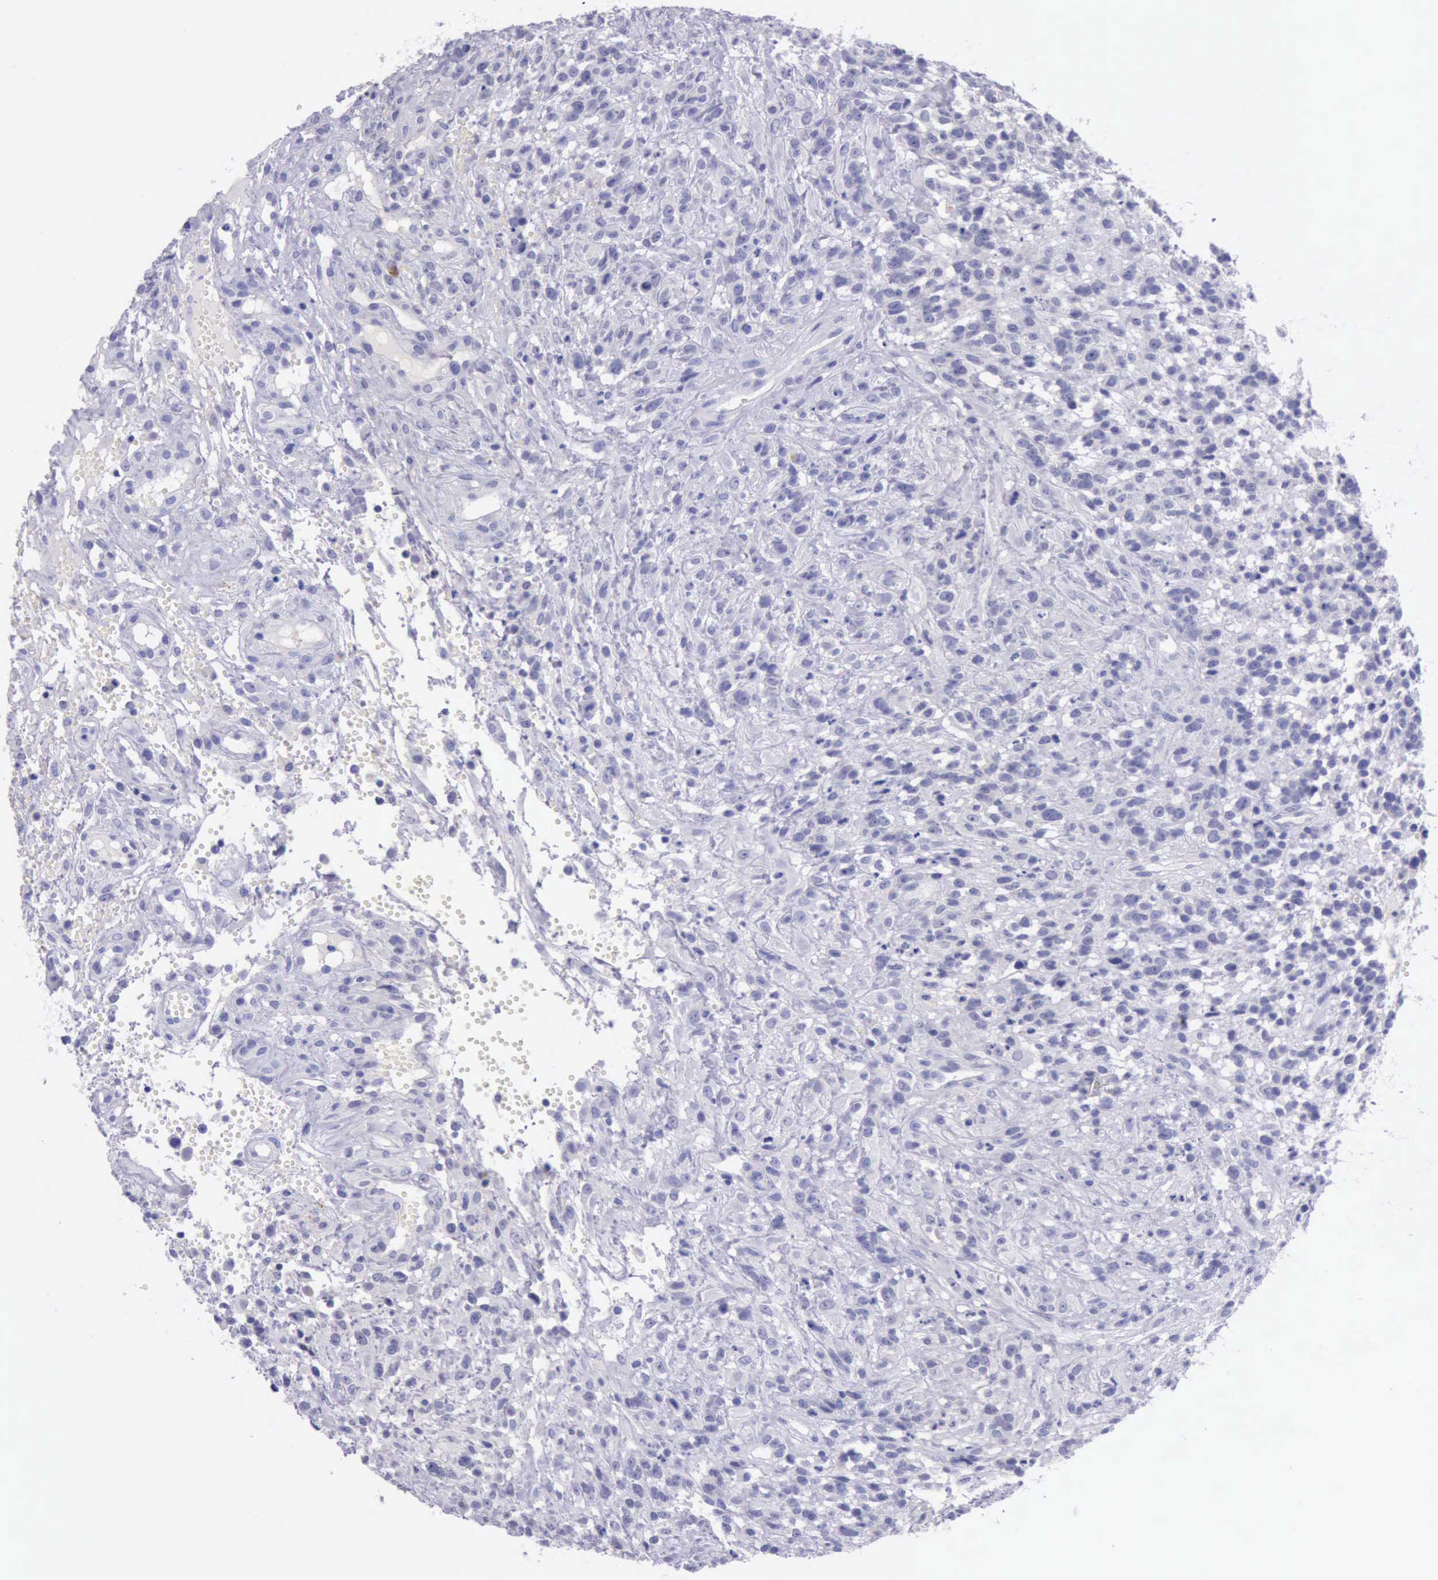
{"staining": {"intensity": "negative", "quantity": "none", "location": "none"}, "tissue": "glioma", "cell_type": "Tumor cells", "image_type": "cancer", "snomed": [{"axis": "morphology", "description": "Glioma, malignant, High grade"}, {"axis": "topography", "description": "Brain"}], "caption": "Histopathology image shows no protein expression in tumor cells of high-grade glioma (malignant) tissue.", "gene": "LRFN5", "patient": {"sex": "male", "age": 66}}